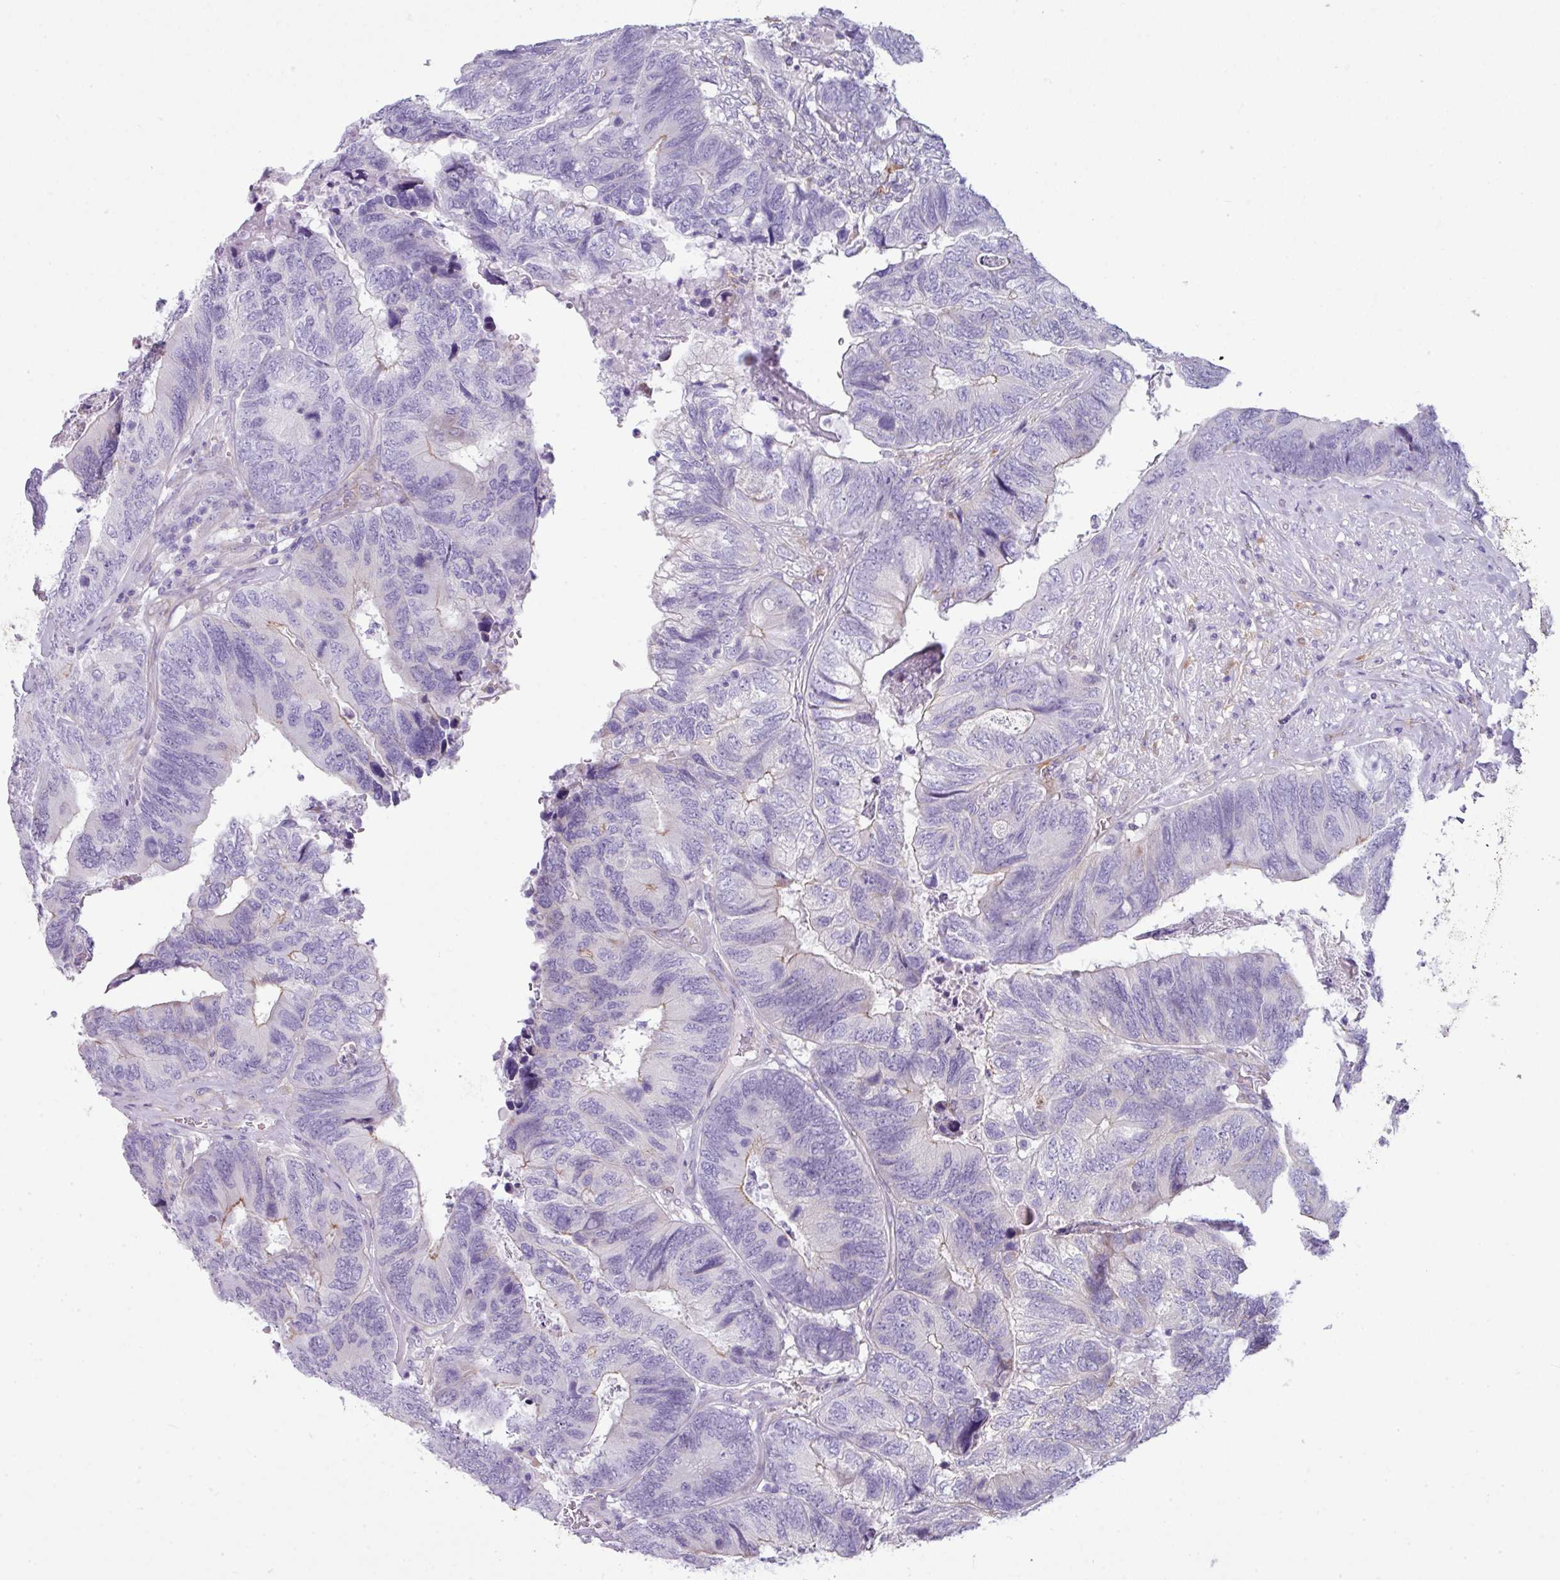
{"staining": {"intensity": "negative", "quantity": "none", "location": "none"}, "tissue": "colorectal cancer", "cell_type": "Tumor cells", "image_type": "cancer", "snomed": [{"axis": "morphology", "description": "Adenocarcinoma, NOS"}, {"axis": "topography", "description": "Colon"}], "caption": "This is an IHC photomicrograph of adenocarcinoma (colorectal). There is no positivity in tumor cells.", "gene": "ABCC5", "patient": {"sex": "female", "age": 67}}